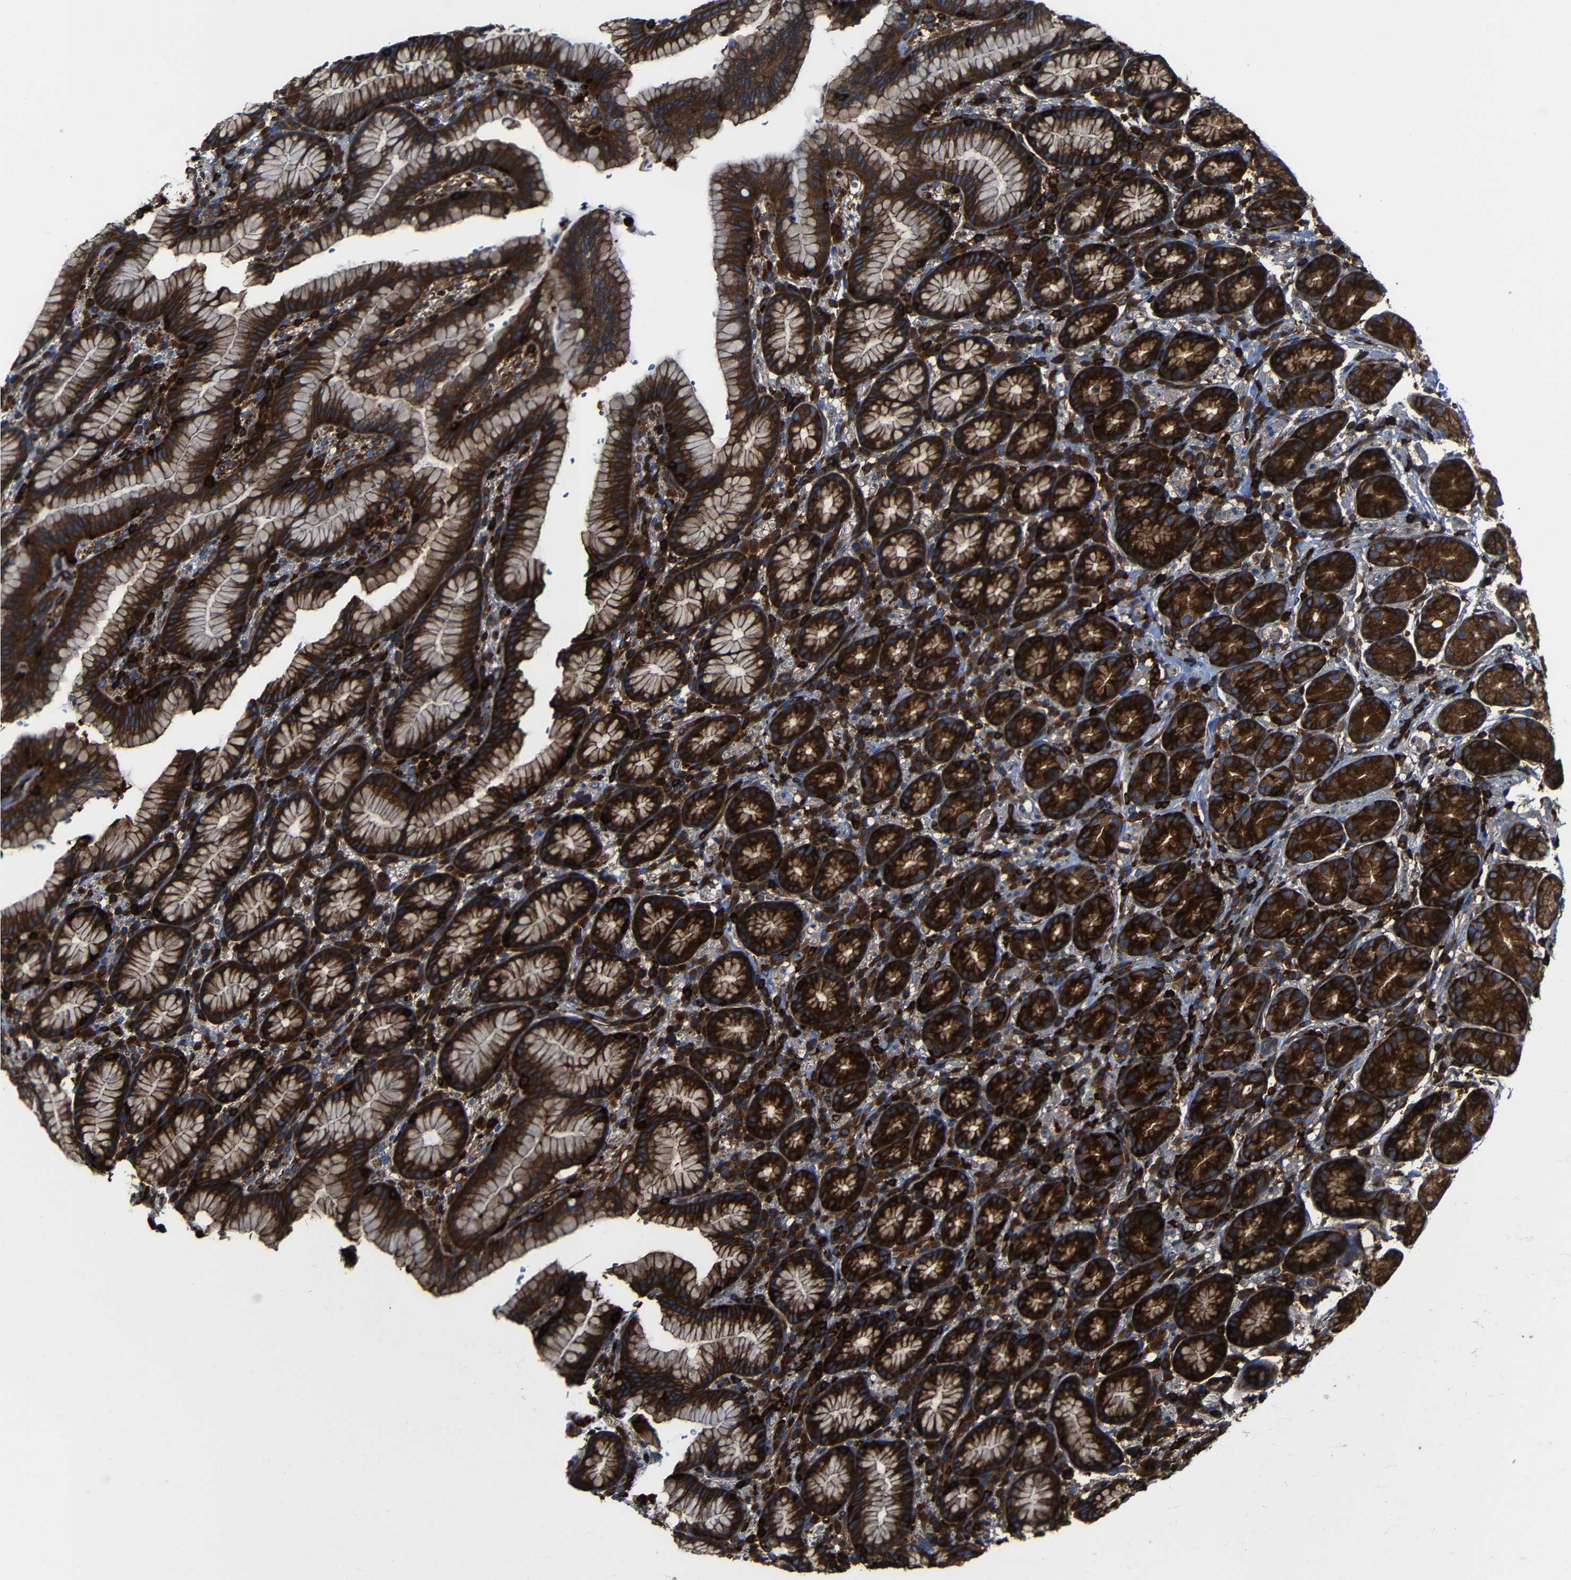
{"staining": {"intensity": "strong", "quantity": ">75%", "location": "cytoplasmic/membranous"}, "tissue": "stomach", "cell_type": "Glandular cells", "image_type": "normal", "snomed": [{"axis": "morphology", "description": "Normal tissue, NOS"}, {"axis": "topography", "description": "Stomach, lower"}], "caption": "The micrograph shows a brown stain indicating the presence of a protein in the cytoplasmic/membranous of glandular cells in stomach.", "gene": "ARHGEF1", "patient": {"sex": "male", "age": 52}}